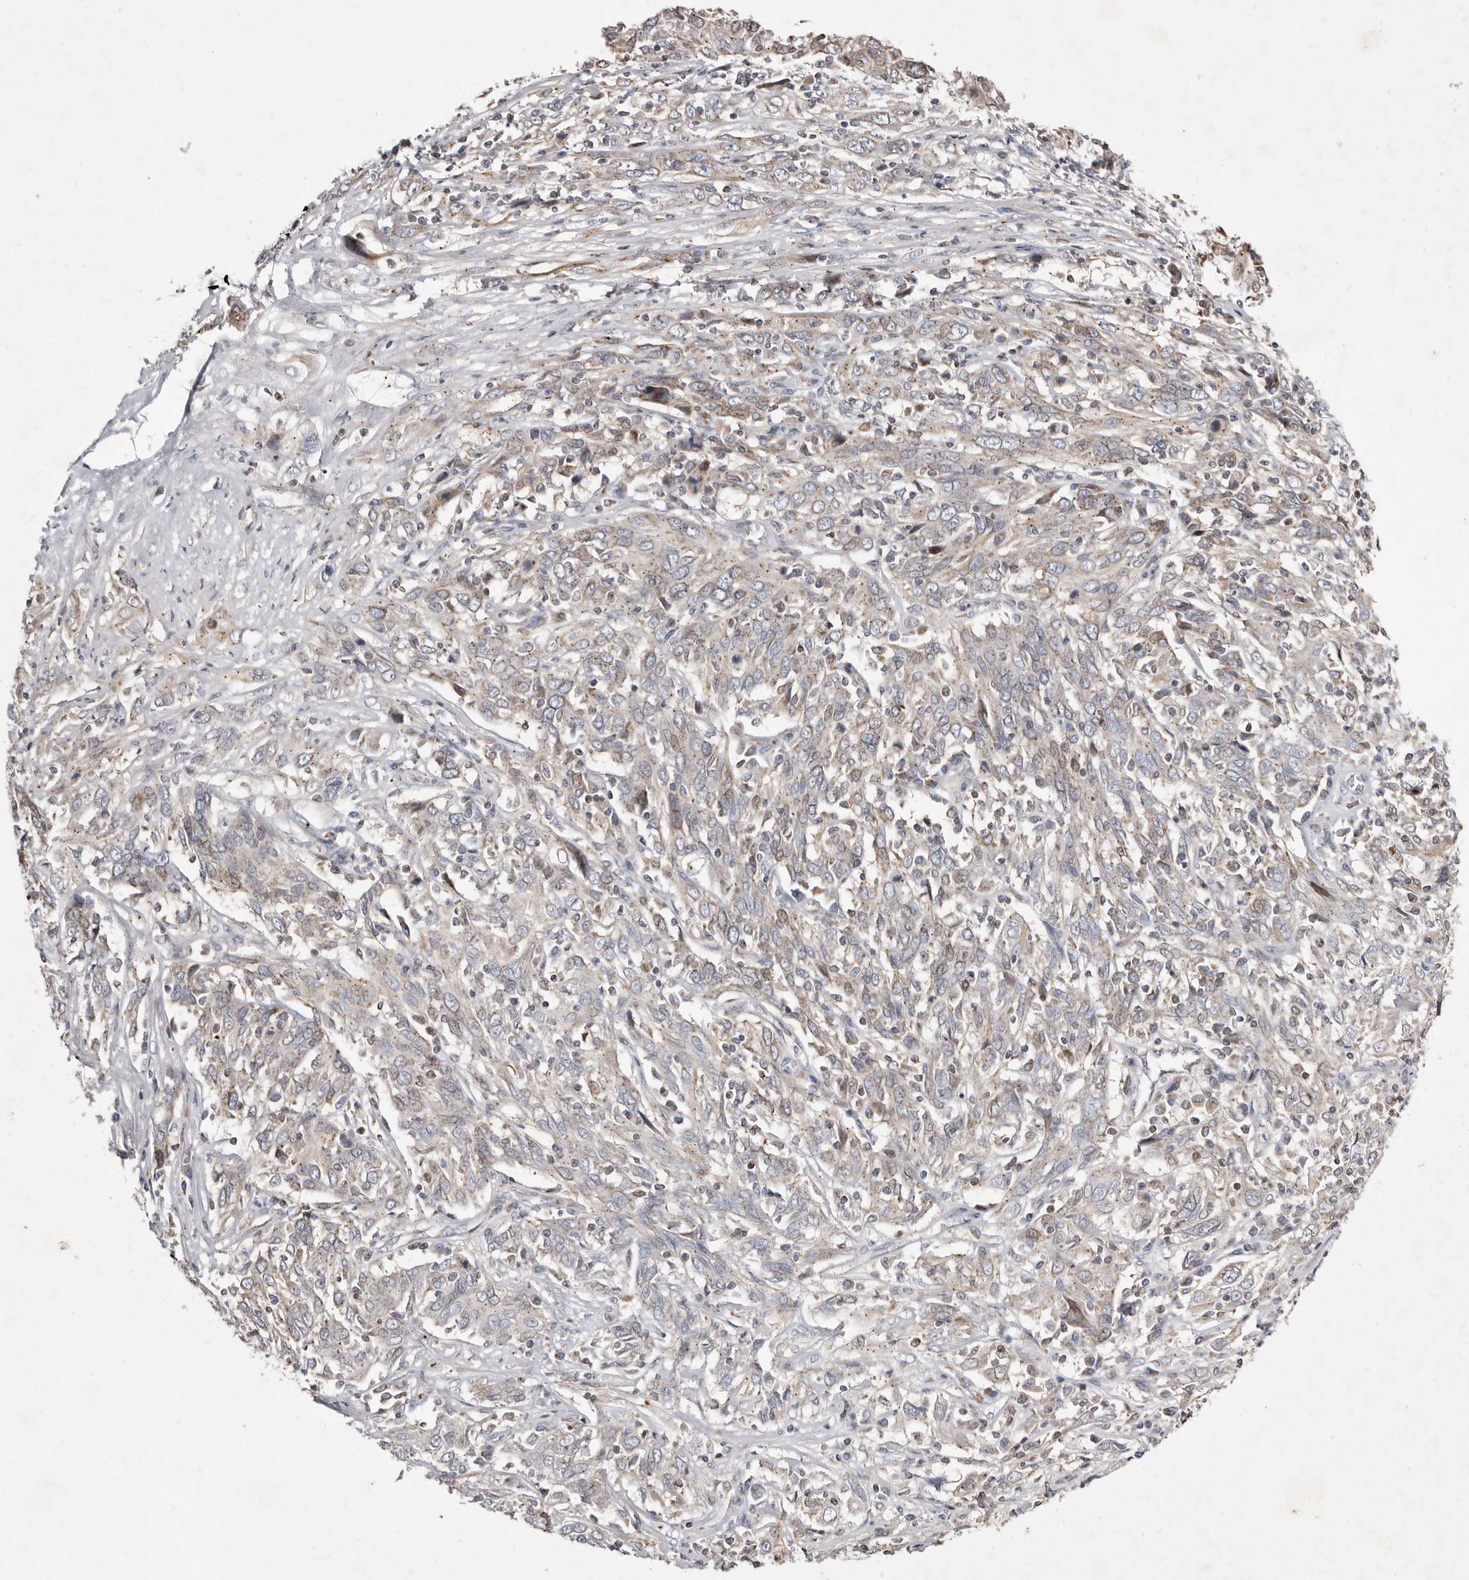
{"staining": {"intensity": "weak", "quantity": "25%-75%", "location": "cytoplasmic/membranous"}, "tissue": "cervical cancer", "cell_type": "Tumor cells", "image_type": "cancer", "snomed": [{"axis": "morphology", "description": "Squamous cell carcinoma, NOS"}, {"axis": "topography", "description": "Cervix"}], "caption": "Protein staining of squamous cell carcinoma (cervical) tissue exhibits weak cytoplasmic/membranous expression in about 25%-75% of tumor cells. (DAB IHC with brightfield microscopy, high magnification).", "gene": "TIMM17B", "patient": {"sex": "female", "age": 46}}